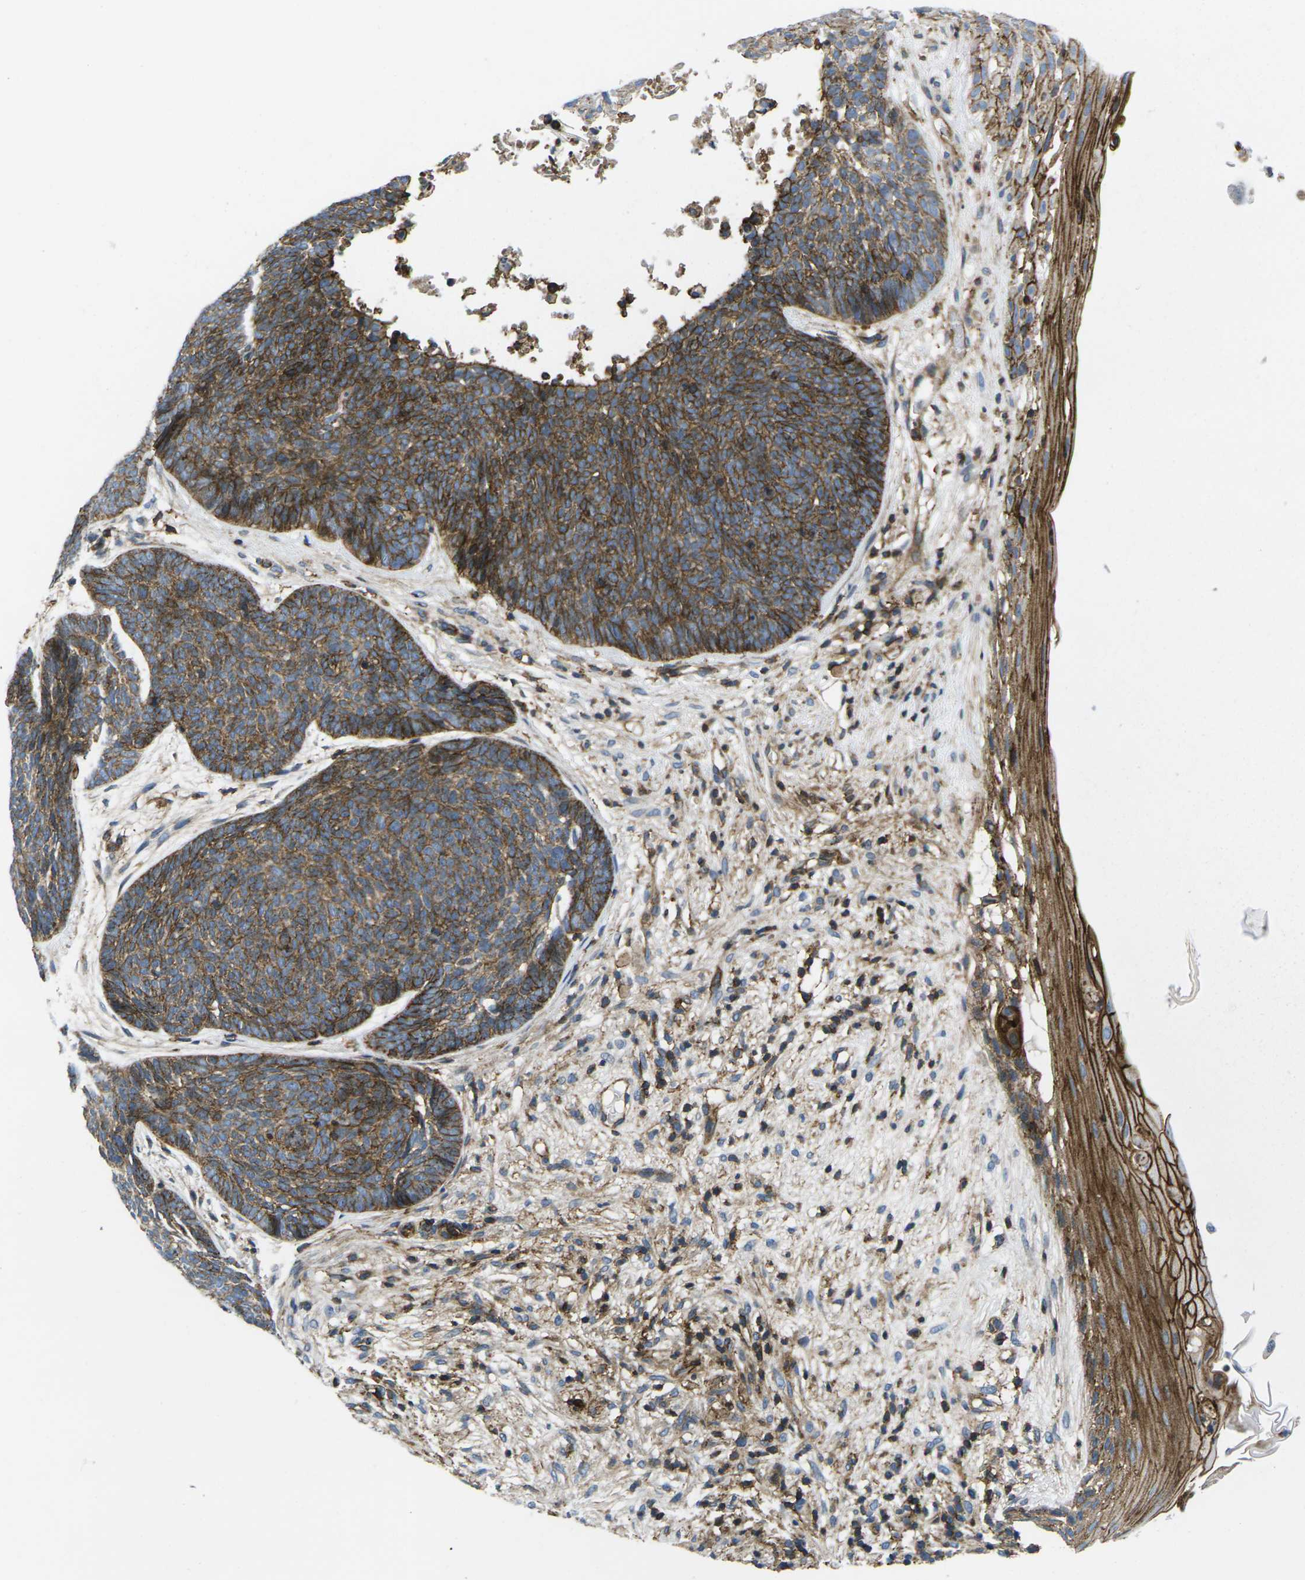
{"staining": {"intensity": "strong", "quantity": ">75%", "location": "cytoplasmic/membranous"}, "tissue": "skin cancer", "cell_type": "Tumor cells", "image_type": "cancer", "snomed": [{"axis": "morphology", "description": "Basal cell carcinoma"}, {"axis": "topography", "description": "Skin"}], "caption": "High-power microscopy captured an immunohistochemistry (IHC) micrograph of basal cell carcinoma (skin), revealing strong cytoplasmic/membranous expression in approximately >75% of tumor cells. (DAB (3,3'-diaminobenzidine) IHC, brown staining for protein, blue staining for nuclei).", "gene": "IQGAP1", "patient": {"sex": "female", "age": 70}}